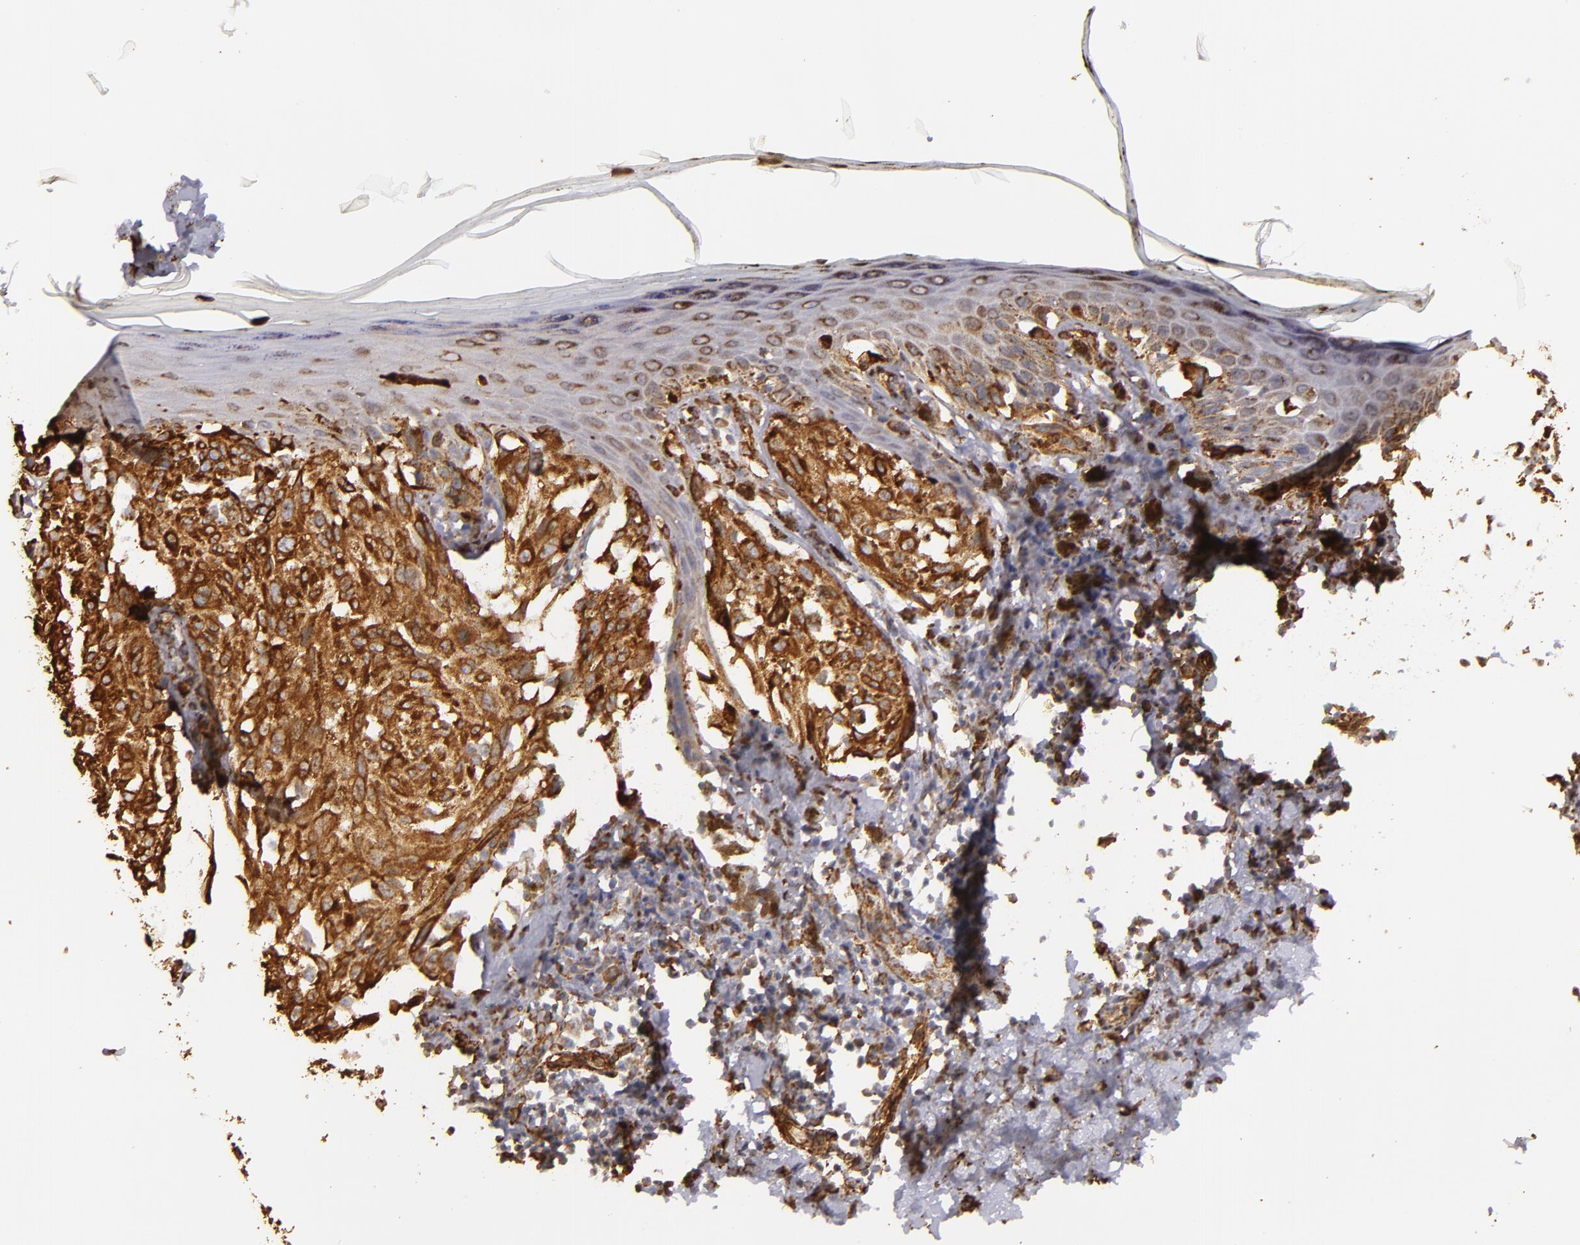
{"staining": {"intensity": "strong", "quantity": ">75%", "location": "cytoplasmic/membranous"}, "tissue": "melanoma", "cell_type": "Tumor cells", "image_type": "cancer", "snomed": [{"axis": "morphology", "description": "Malignant melanoma, NOS"}, {"axis": "topography", "description": "Skin"}], "caption": "The histopathology image exhibits staining of melanoma, revealing strong cytoplasmic/membranous protein expression (brown color) within tumor cells.", "gene": "CYB5R3", "patient": {"sex": "female", "age": 72}}